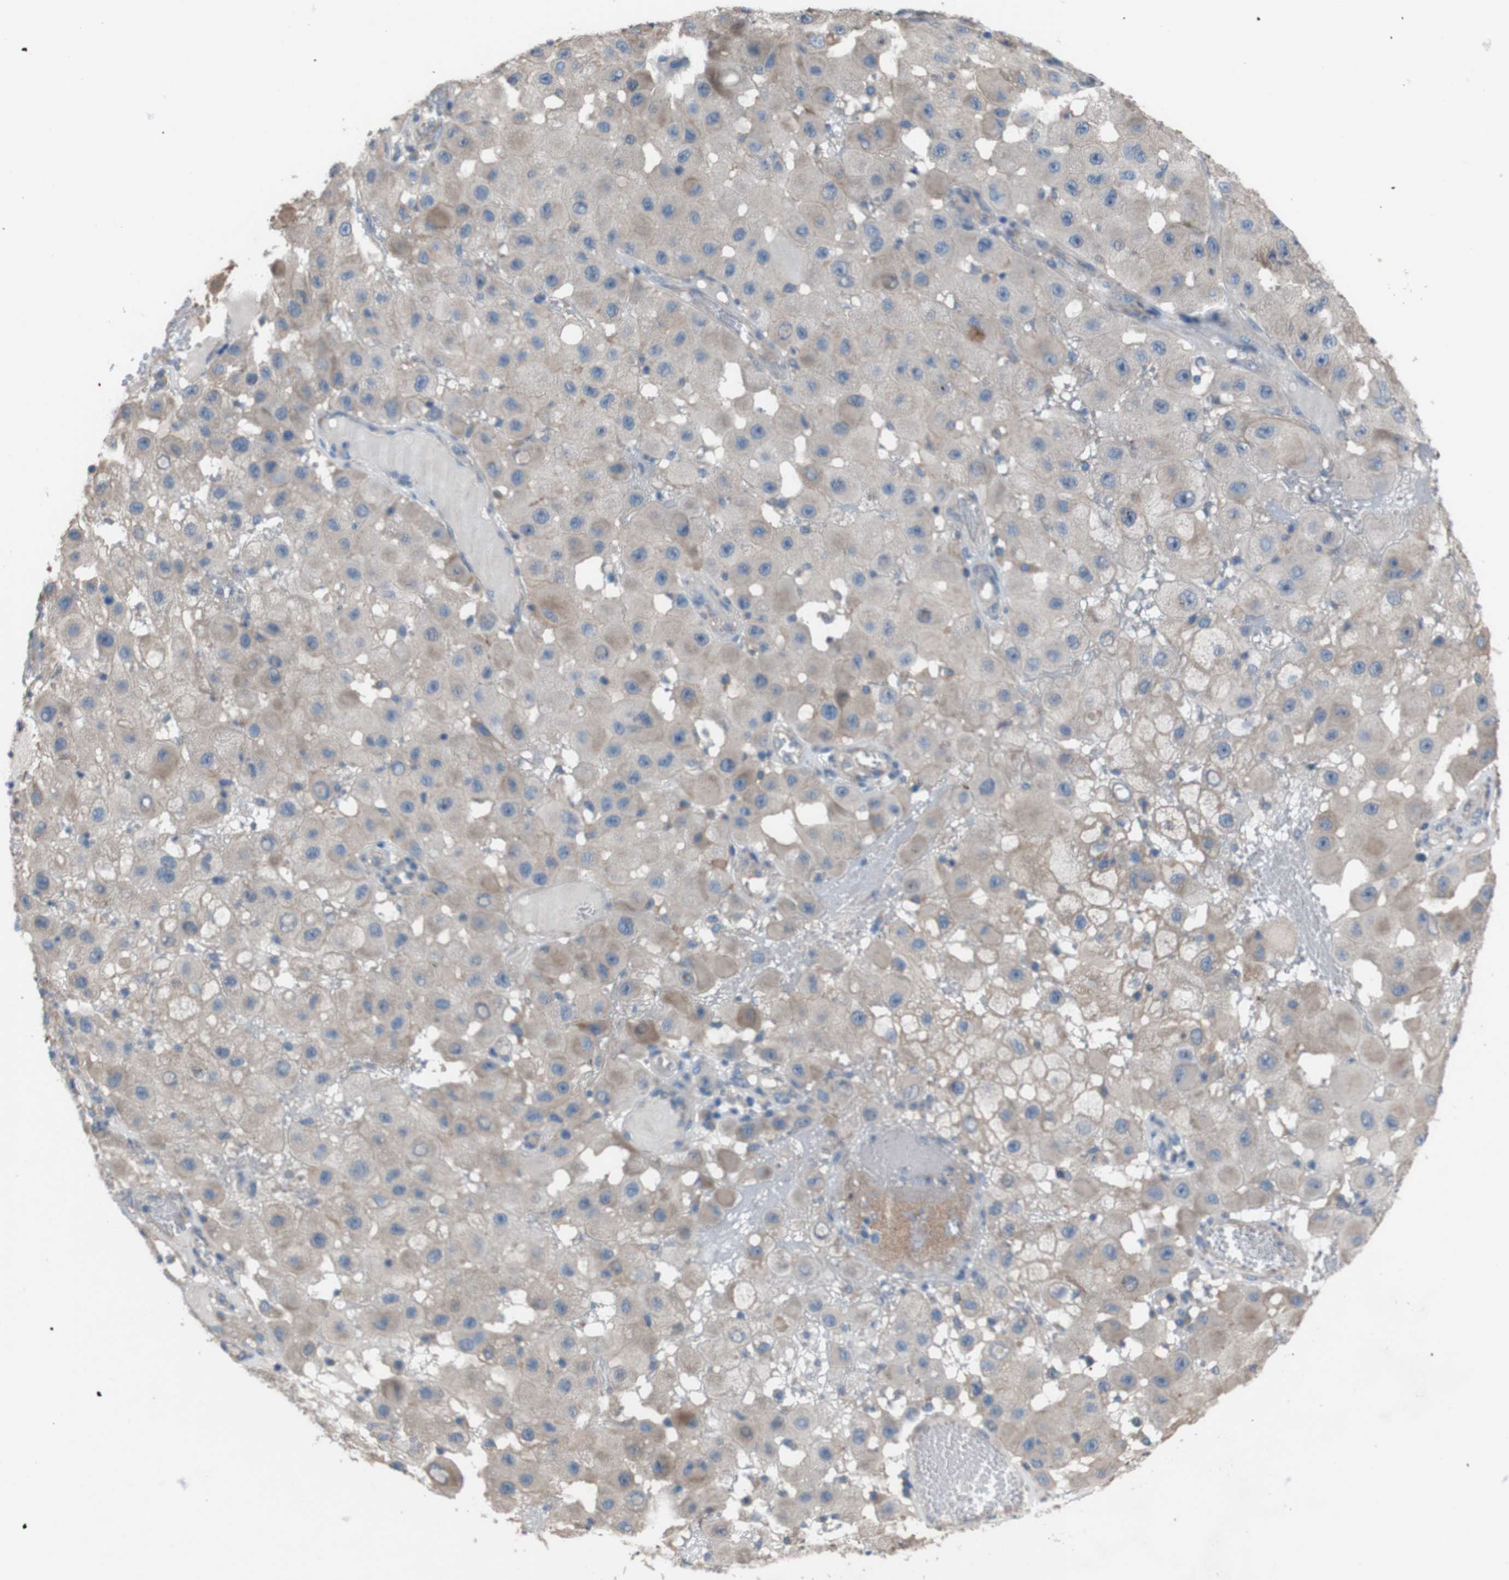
{"staining": {"intensity": "weak", "quantity": ">75%", "location": "cytoplasmic/membranous"}, "tissue": "melanoma", "cell_type": "Tumor cells", "image_type": "cancer", "snomed": [{"axis": "morphology", "description": "Malignant melanoma, NOS"}, {"axis": "topography", "description": "Skin"}], "caption": "Immunohistochemical staining of human melanoma demonstrates weak cytoplasmic/membranous protein staining in approximately >75% of tumor cells. The protein is stained brown, and the nuclei are stained in blue (DAB (3,3'-diaminobenzidine) IHC with brightfield microscopy, high magnification).", "gene": "NAALADL2", "patient": {"sex": "female", "age": 81}}